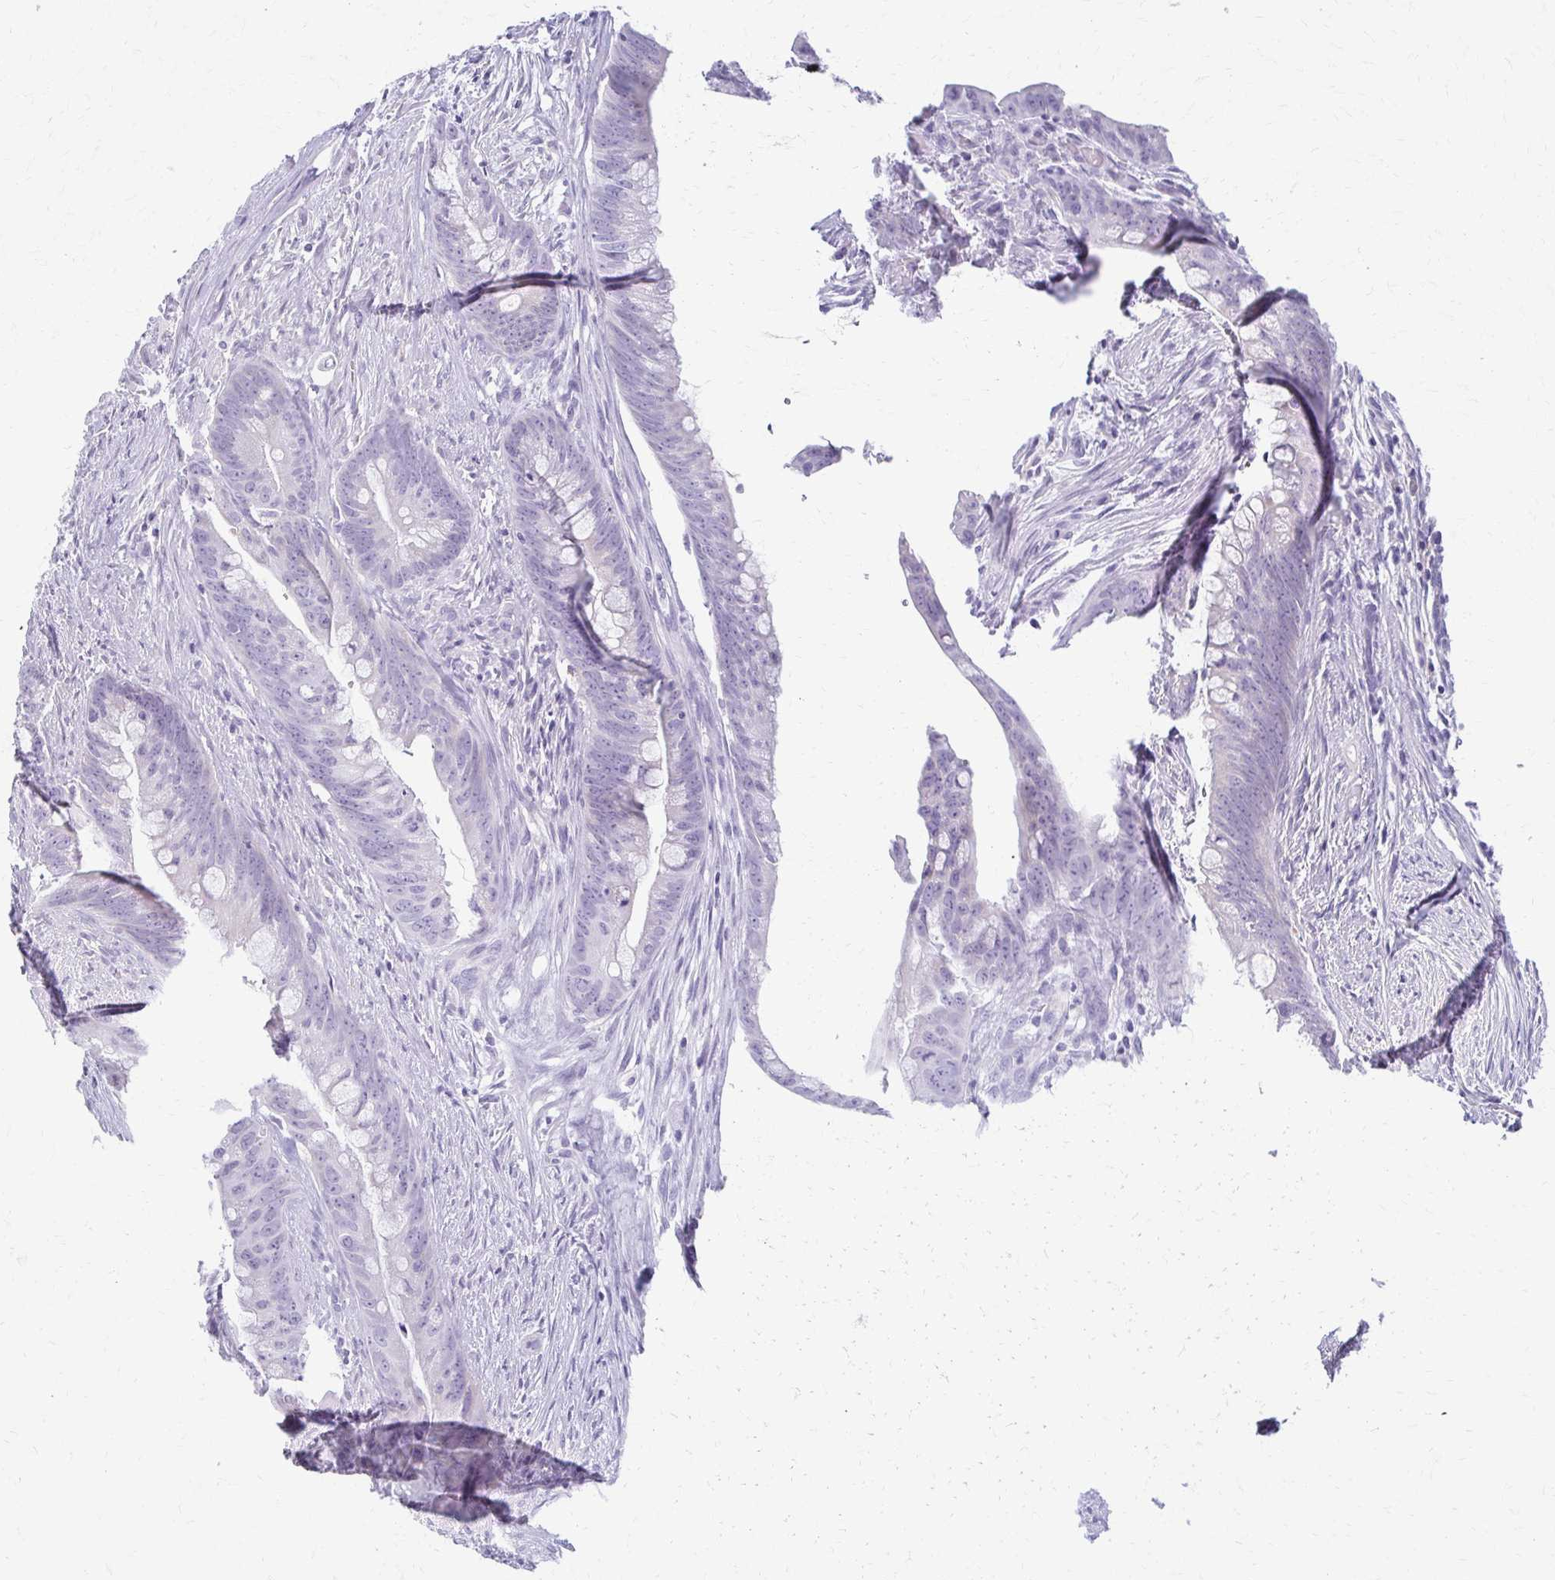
{"staining": {"intensity": "negative", "quantity": "none", "location": "none"}, "tissue": "colorectal cancer", "cell_type": "Tumor cells", "image_type": "cancer", "snomed": [{"axis": "morphology", "description": "Adenocarcinoma, NOS"}, {"axis": "topography", "description": "Colon"}], "caption": "A micrograph of colorectal adenocarcinoma stained for a protein exhibits no brown staining in tumor cells.", "gene": "FCGR2B", "patient": {"sex": "male", "age": 62}}